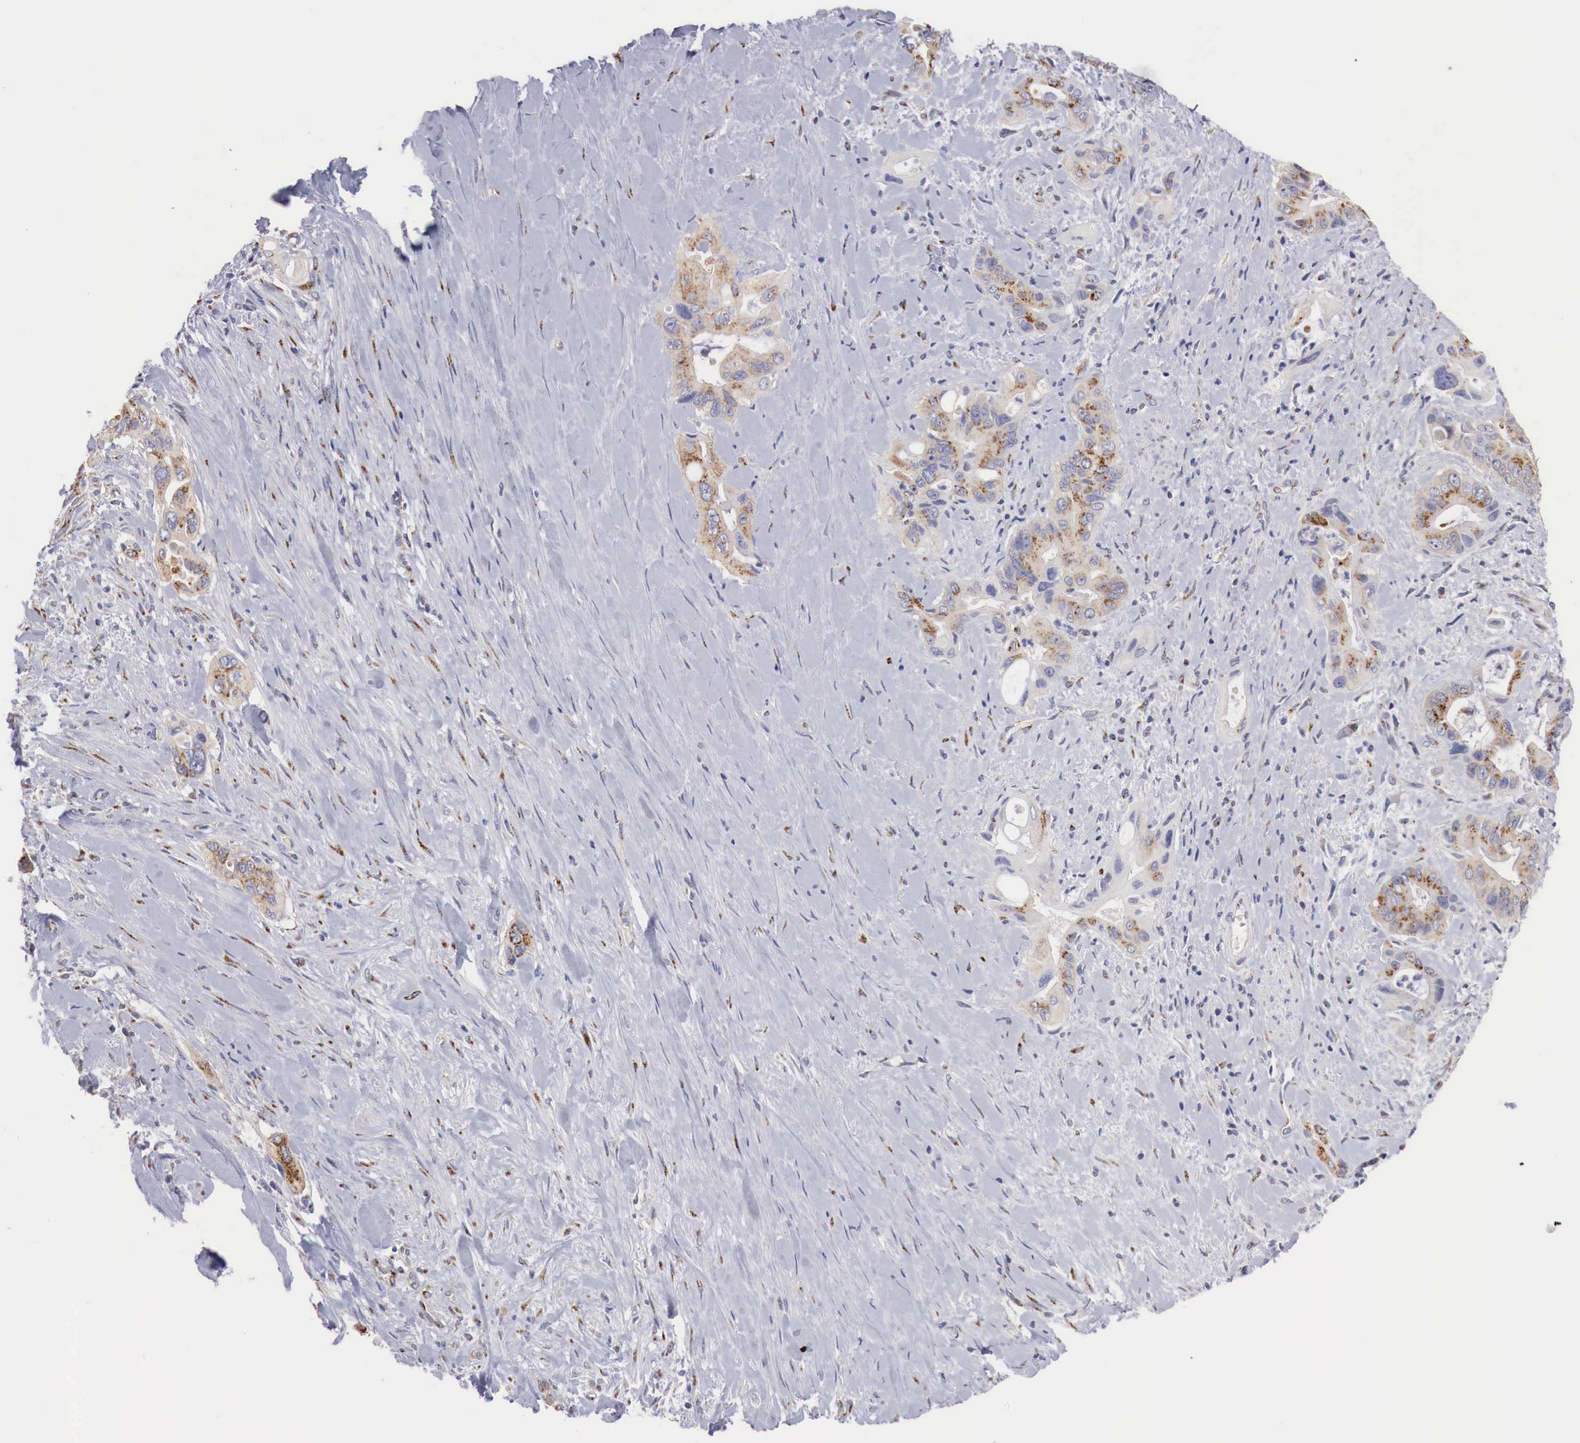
{"staining": {"intensity": "moderate", "quantity": ">75%", "location": "cytoplasmic/membranous"}, "tissue": "pancreatic cancer", "cell_type": "Tumor cells", "image_type": "cancer", "snomed": [{"axis": "morphology", "description": "Adenocarcinoma, NOS"}, {"axis": "topography", "description": "Pancreas"}], "caption": "There is medium levels of moderate cytoplasmic/membranous staining in tumor cells of adenocarcinoma (pancreatic), as demonstrated by immunohistochemical staining (brown color).", "gene": "SYAP1", "patient": {"sex": "male", "age": 77}}